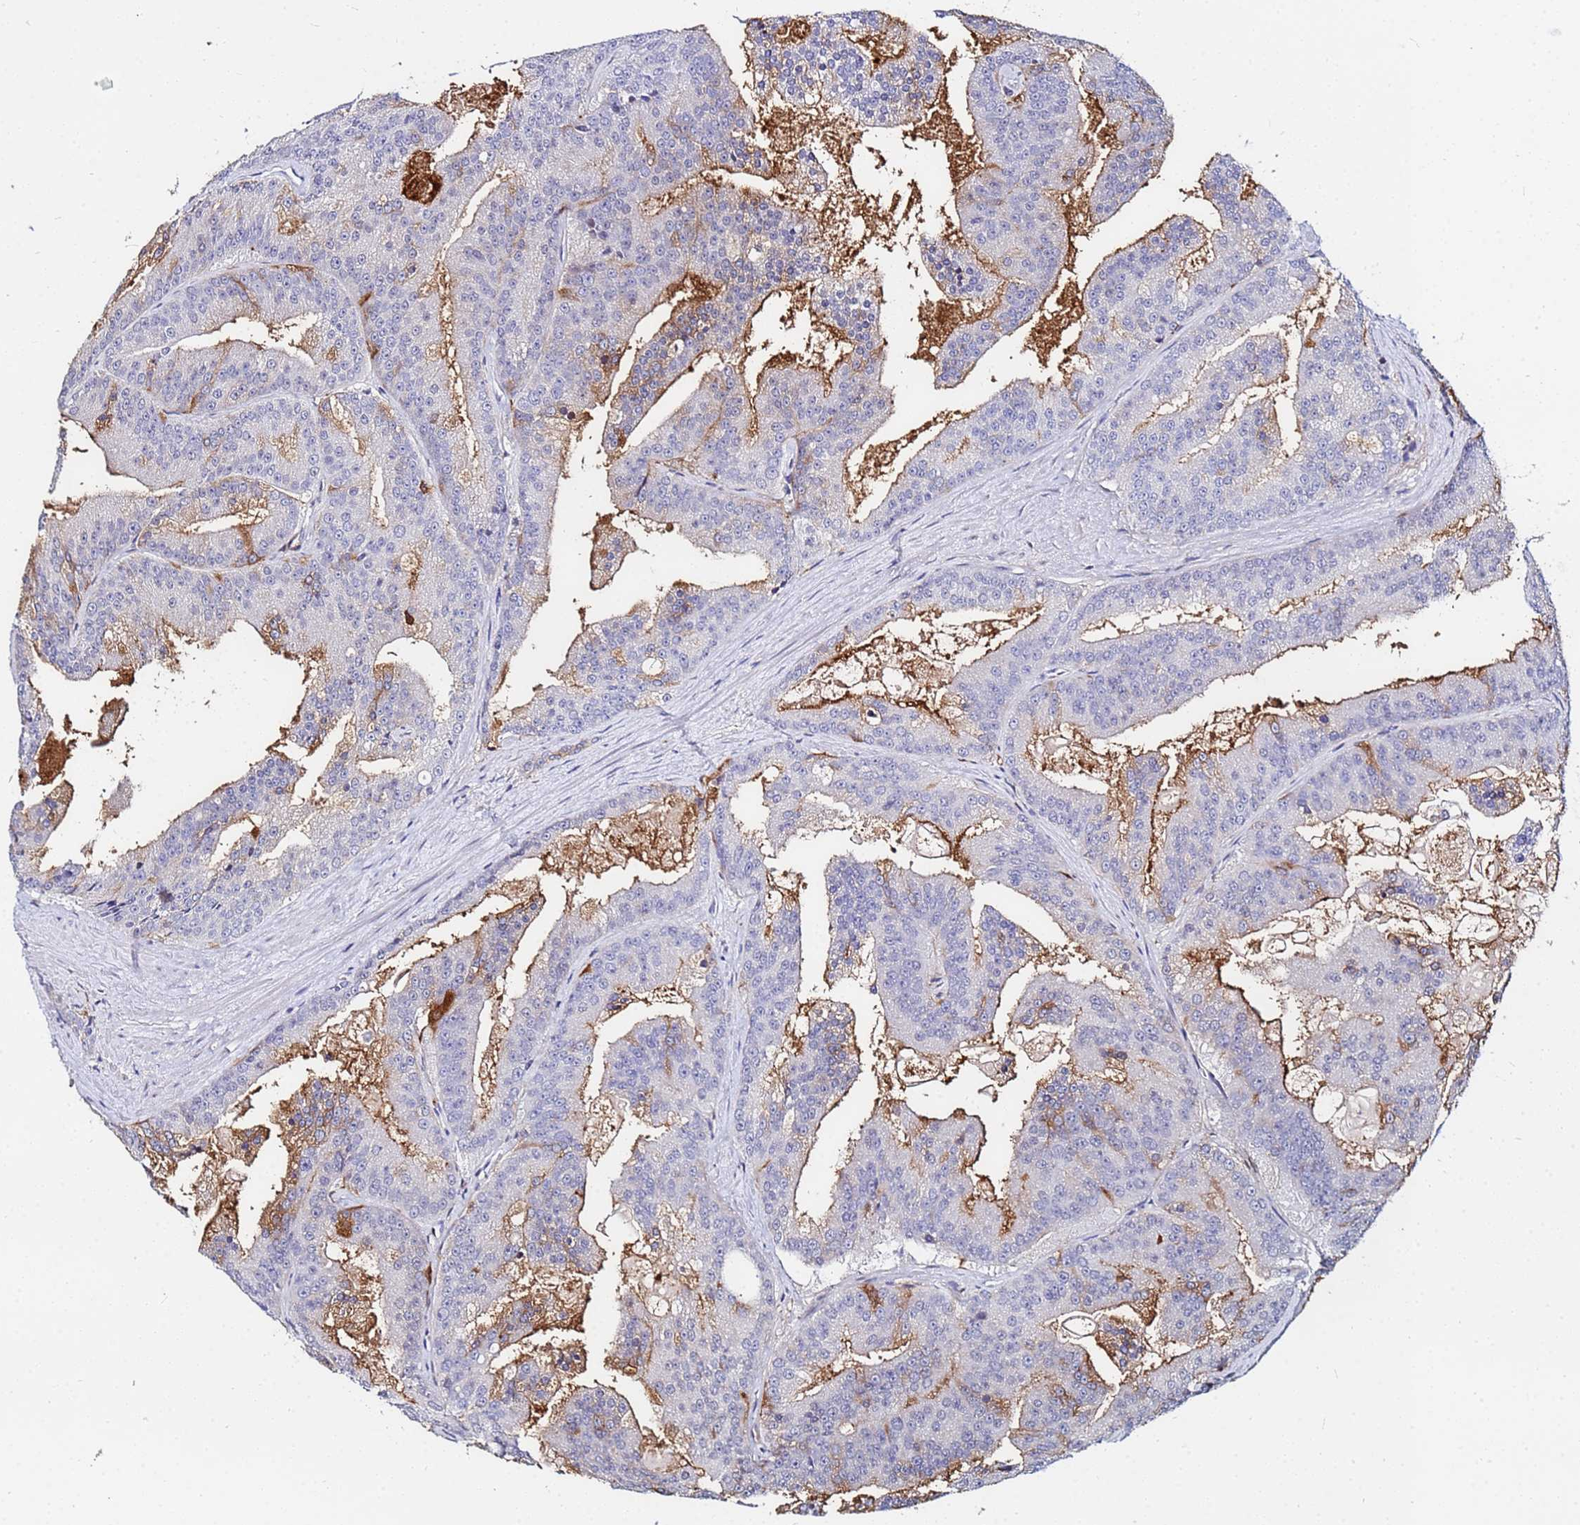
{"staining": {"intensity": "moderate", "quantity": "25%-75%", "location": "cytoplasmic/membranous"}, "tissue": "prostate cancer", "cell_type": "Tumor cells", "image_type": "cancer", "snomed": [{"axis": "morphology", "description": "Adenocarcinoma, High grade"}, {"axis": "topography", "description": "Prostate"}], "caption": "A brown stain shows moderate cytoplasmic/membranous expression of a protein in prostate cancer tumor cells.", "gene": "BASP1", "patient": {"sex": "male", "age": 61}}